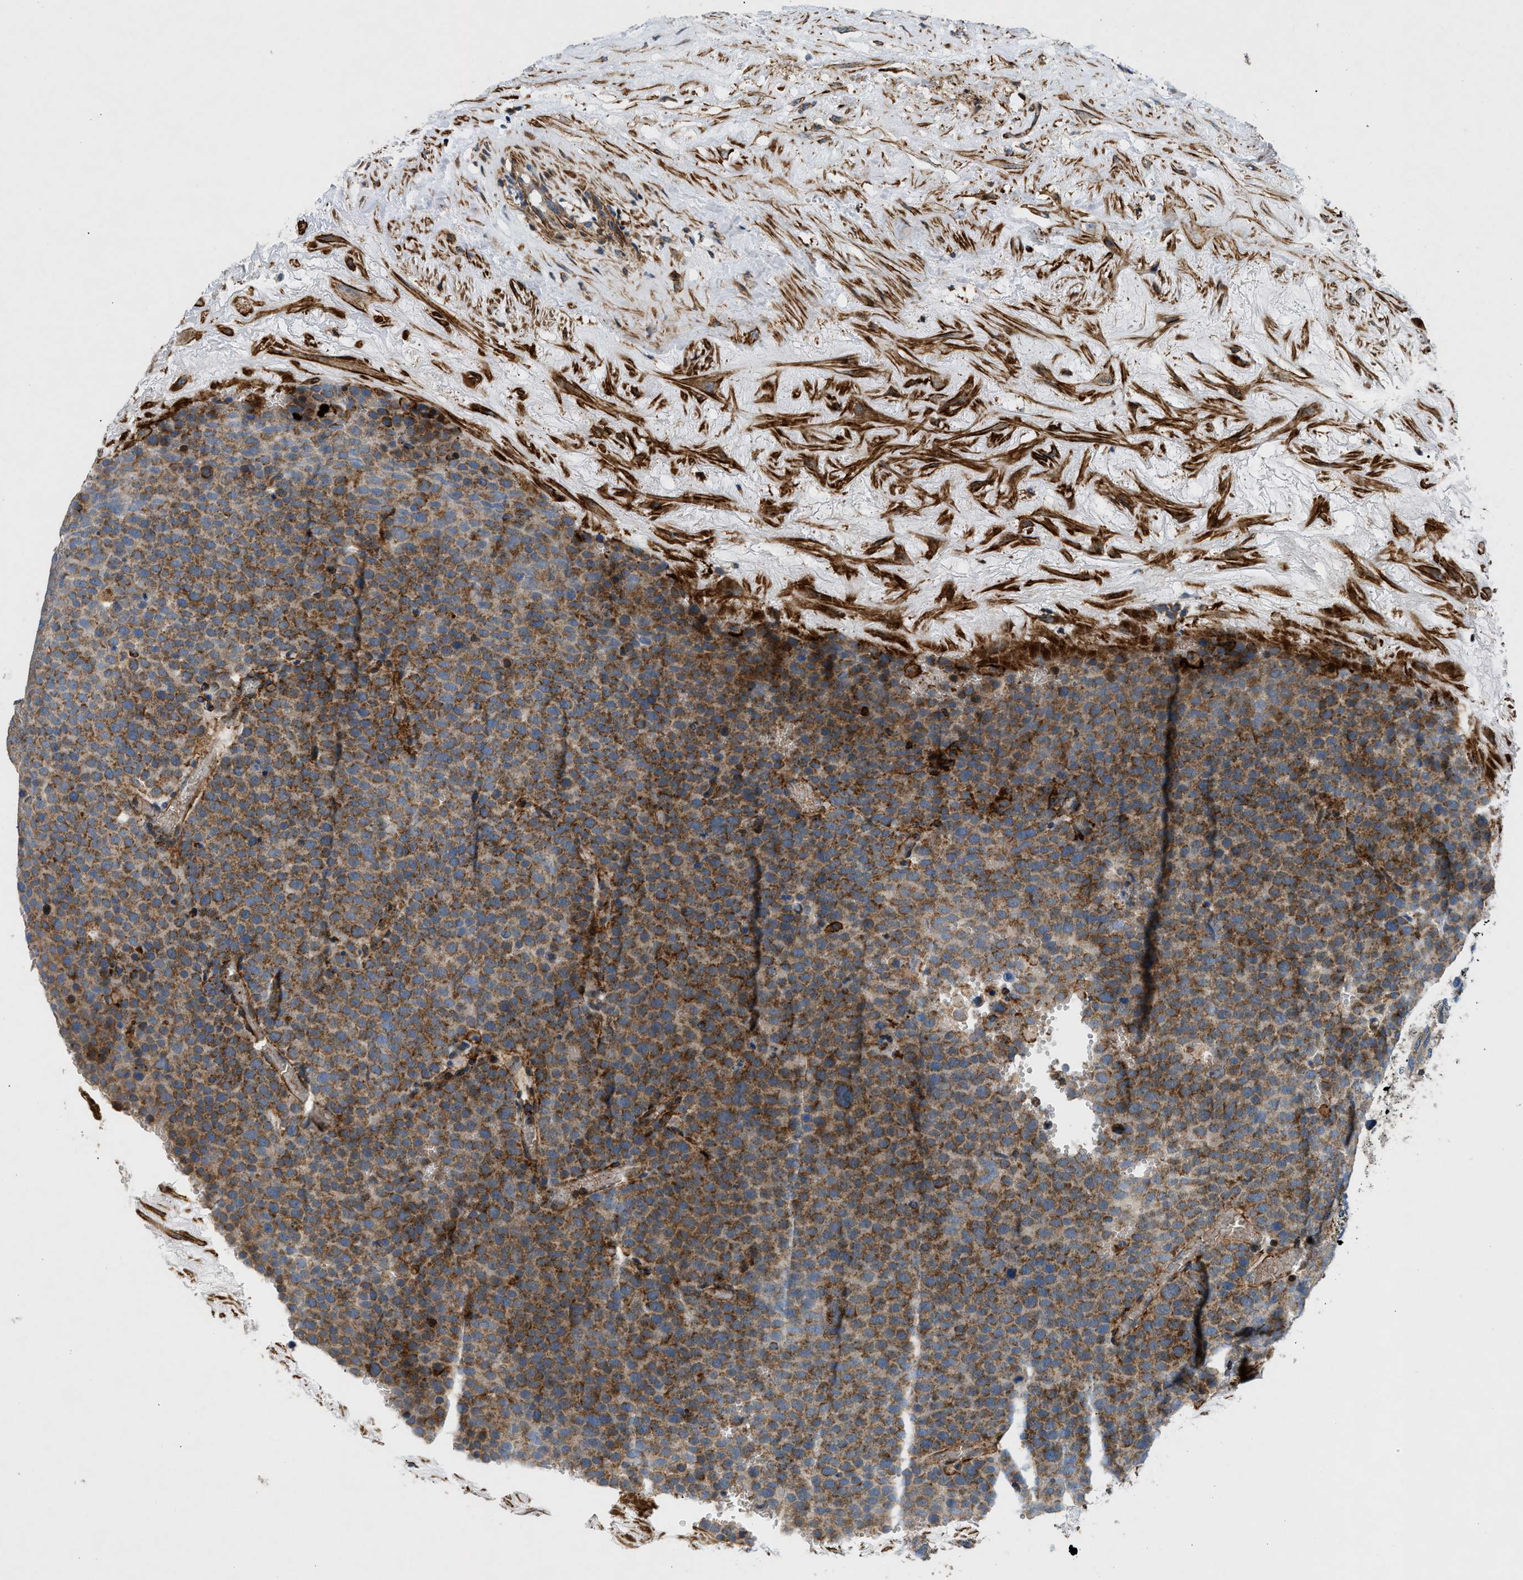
{"staining": {"intensity": "moderate", "quantity": ">75%", "location": "cytoplasmic/membranous"}, "tissue": "testis cancer", "cell_type": "Tumor cells", "image_type": "cancer", "snomed": [{"axis": "morphology", "description": "Normal tissue, NOS"}, {"axis": "morphology", "description": "Seminoma, NOS"}, {"axis": "topography", "description": "Testis"}], "caption": "Protein analysis of testis seminoma tissue displays moderate cytoplasmic/membranous positivity in about >75% of tumor cells.", "gene": "DHODH", "patient": {"sex": "male", "age": 71}}